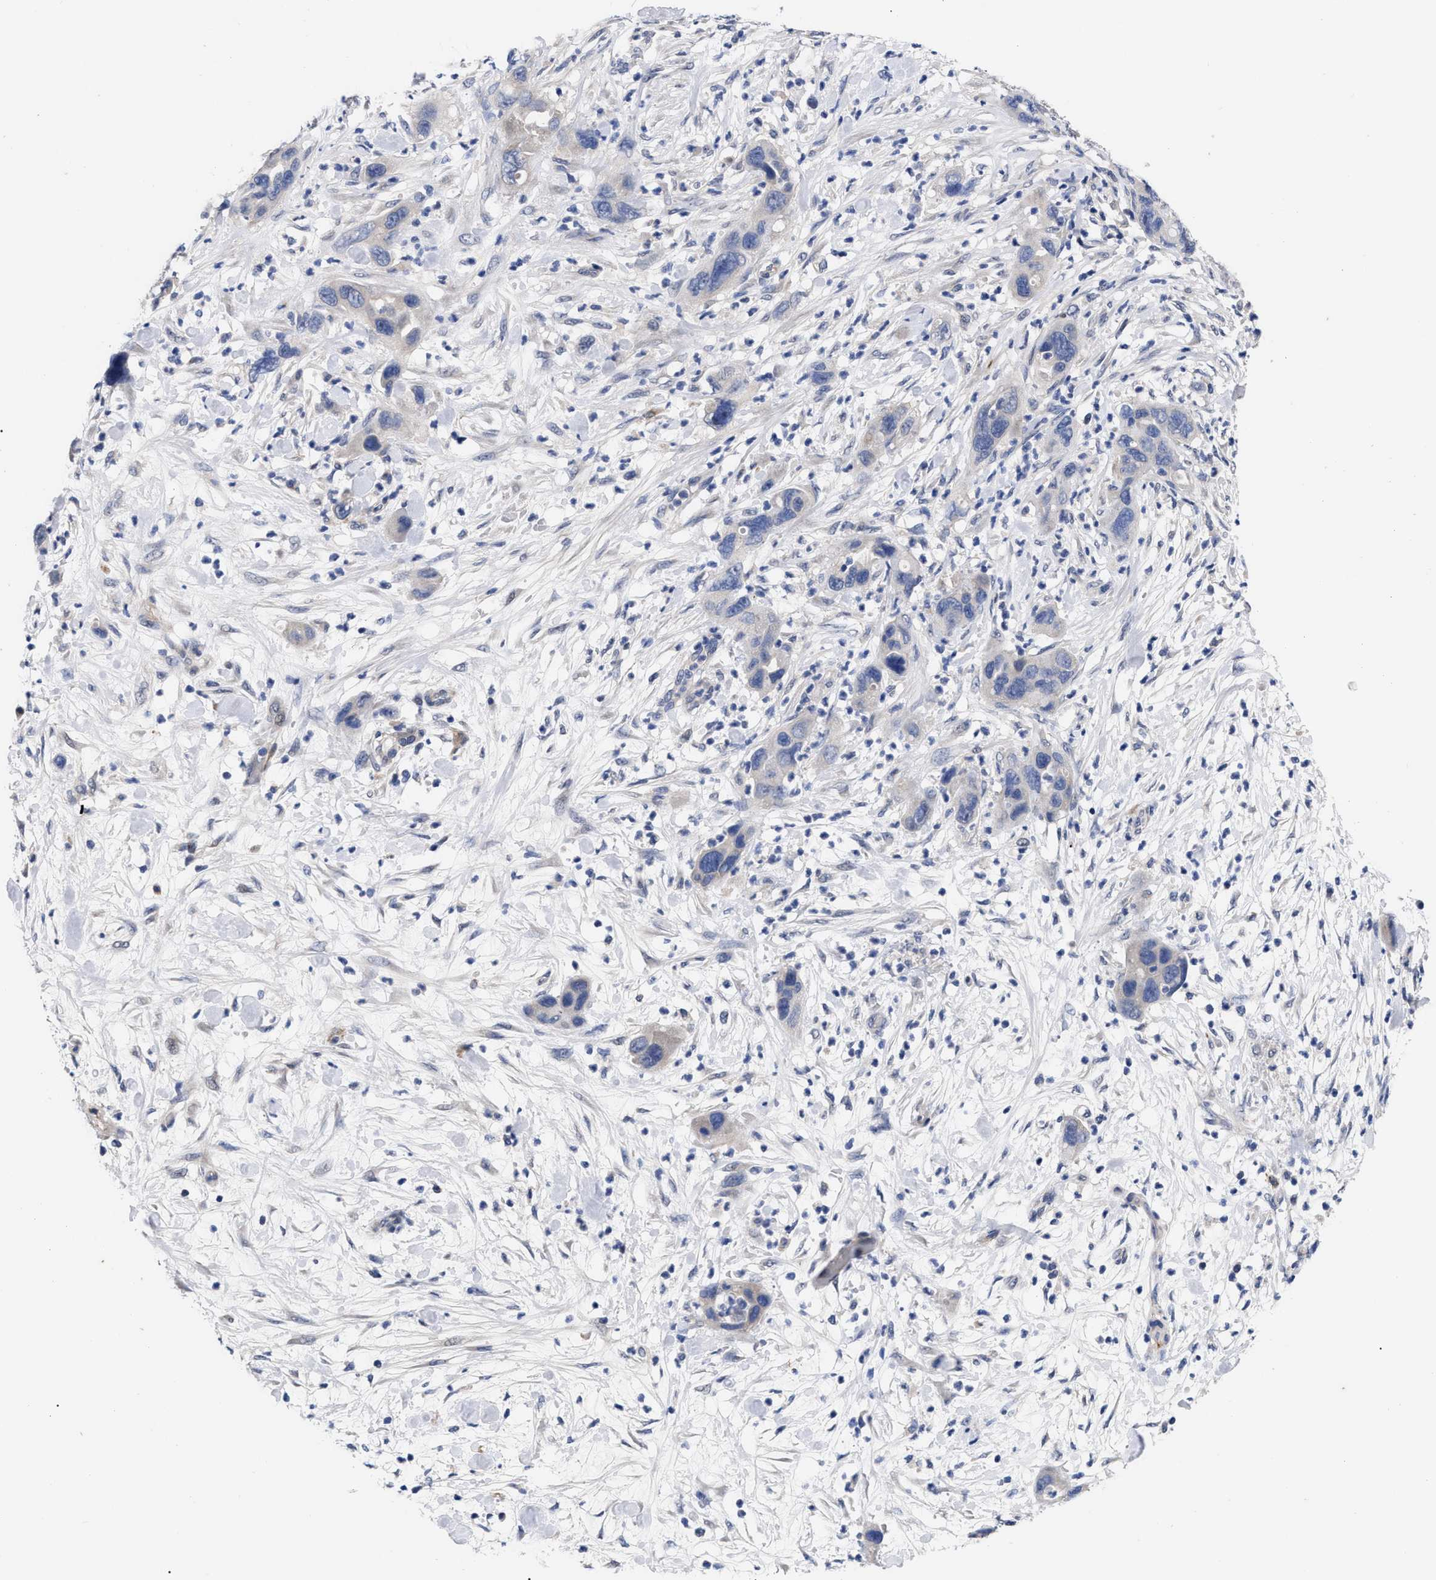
{"staining": {"intensity": "negative", "quantity": "none", "location": "none"}, "tissue": "pancreatic cancer", "cell_type": "Tumor cells", "image_type": "cancer", "snomed": [{"axis": "morphology", "description": "Adenocarcinoma, NOS"}, {"axis": "topography", "description": "Pancreas"}], "caption": "Pancreatic adenocarcinoma stained for a protein using IHC exhibits no expression tumor cells.", "gene": "CCN5", "patient": {"sex": "female", "age": 71}}